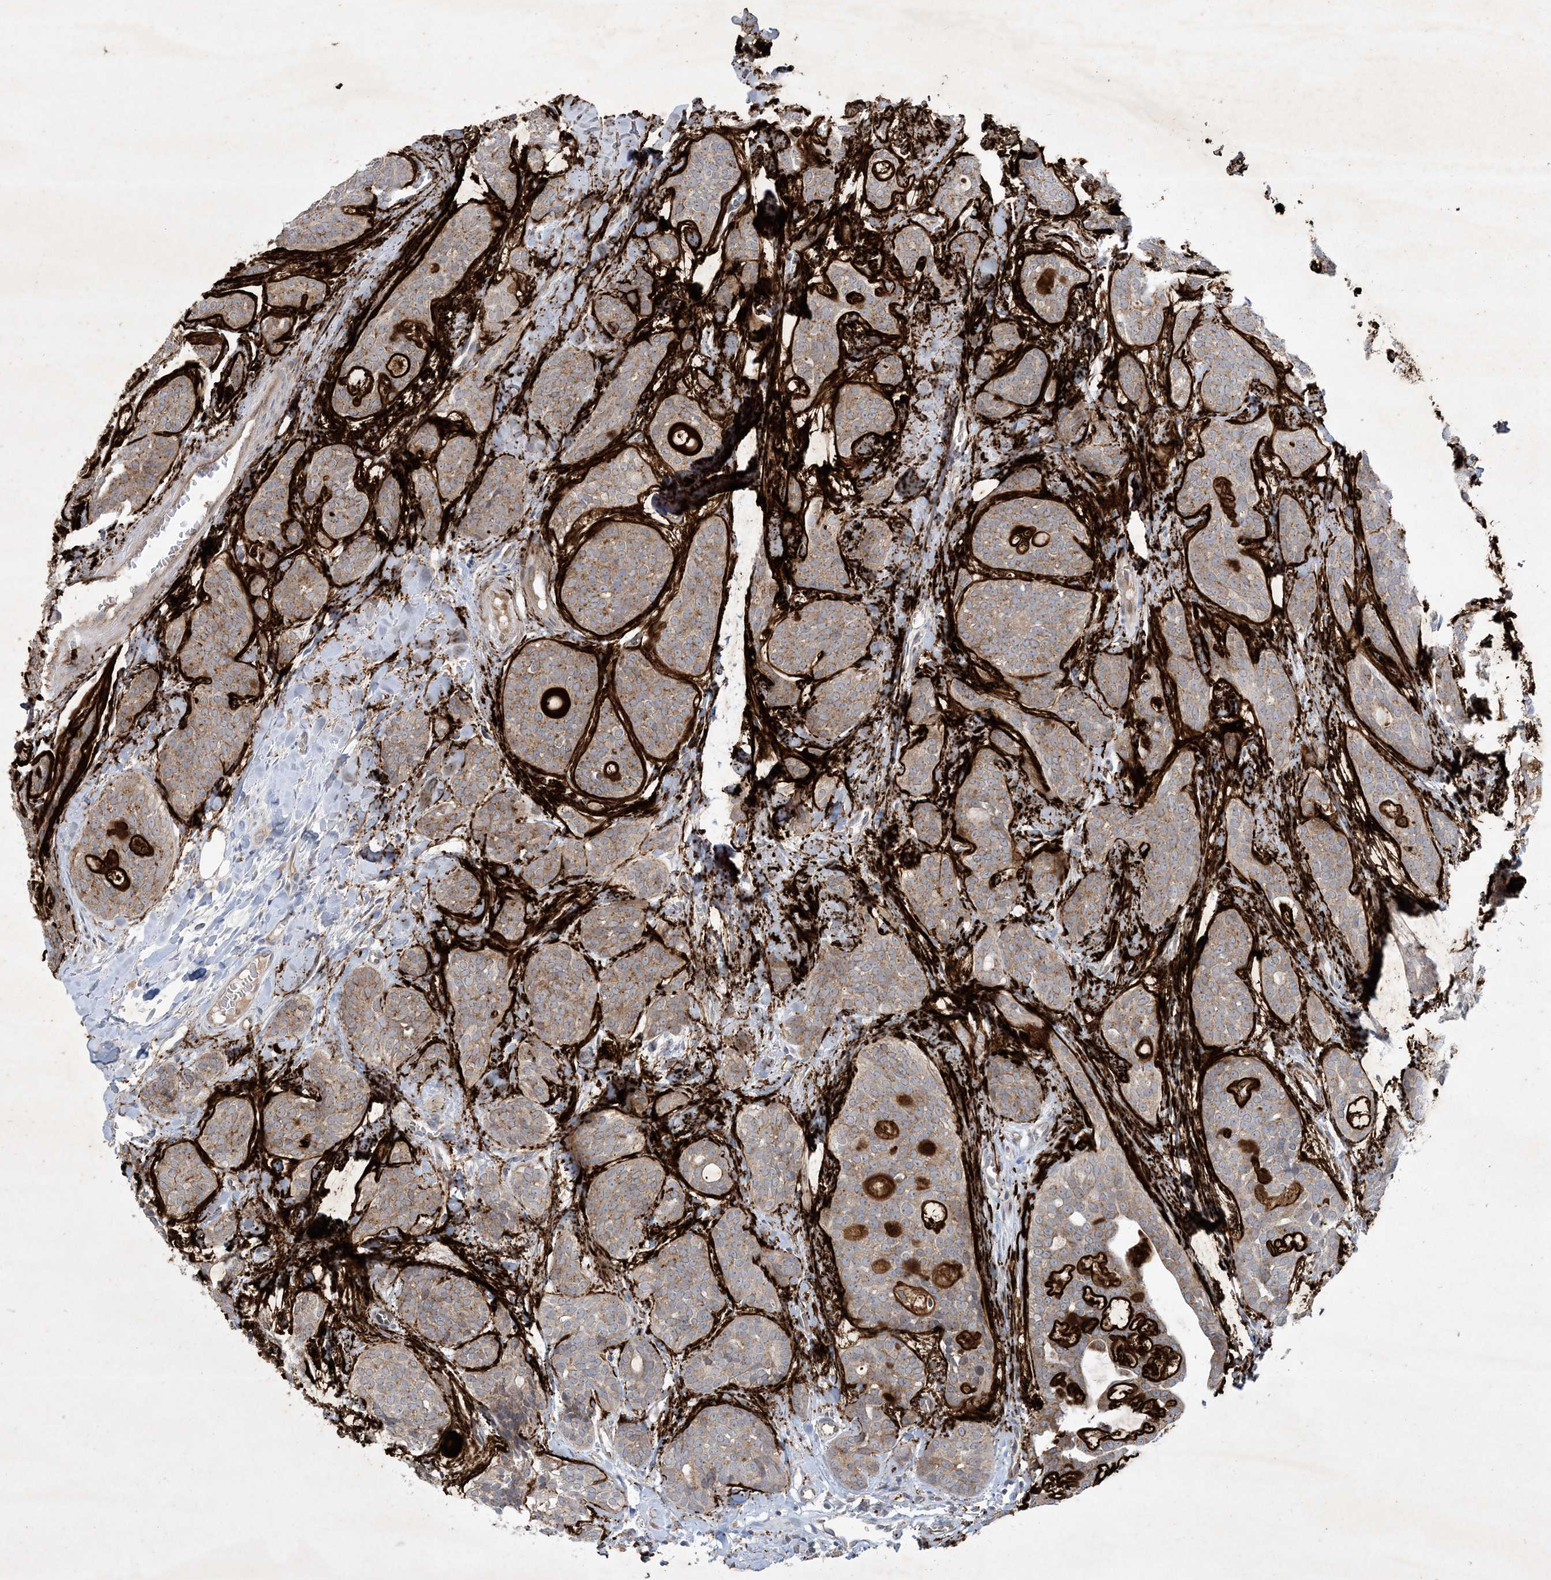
{"staining": {"intensity": "moderate", "quantity": "25%-75%", "location": "cytoplasmic/membranous"}, "tissue": "head and neck cancer", "cell_type": "Tumor cells", "image_type": "cancer", "snomed": [{"axis": "morphology", "description": "Adenocarcinoma, NOS"}, {"axis": "topography", "description": "Head-Neck"}], "caption": "Moderate cytoplasmic/membranous staining for a protein is present in about 25%-75% of tumor cells of adenocarcinoma (head and neck) using immunohistochemistry (IHC).", "gene": "MRPS18A", "patient": {"sex": "male", "age": 66}}